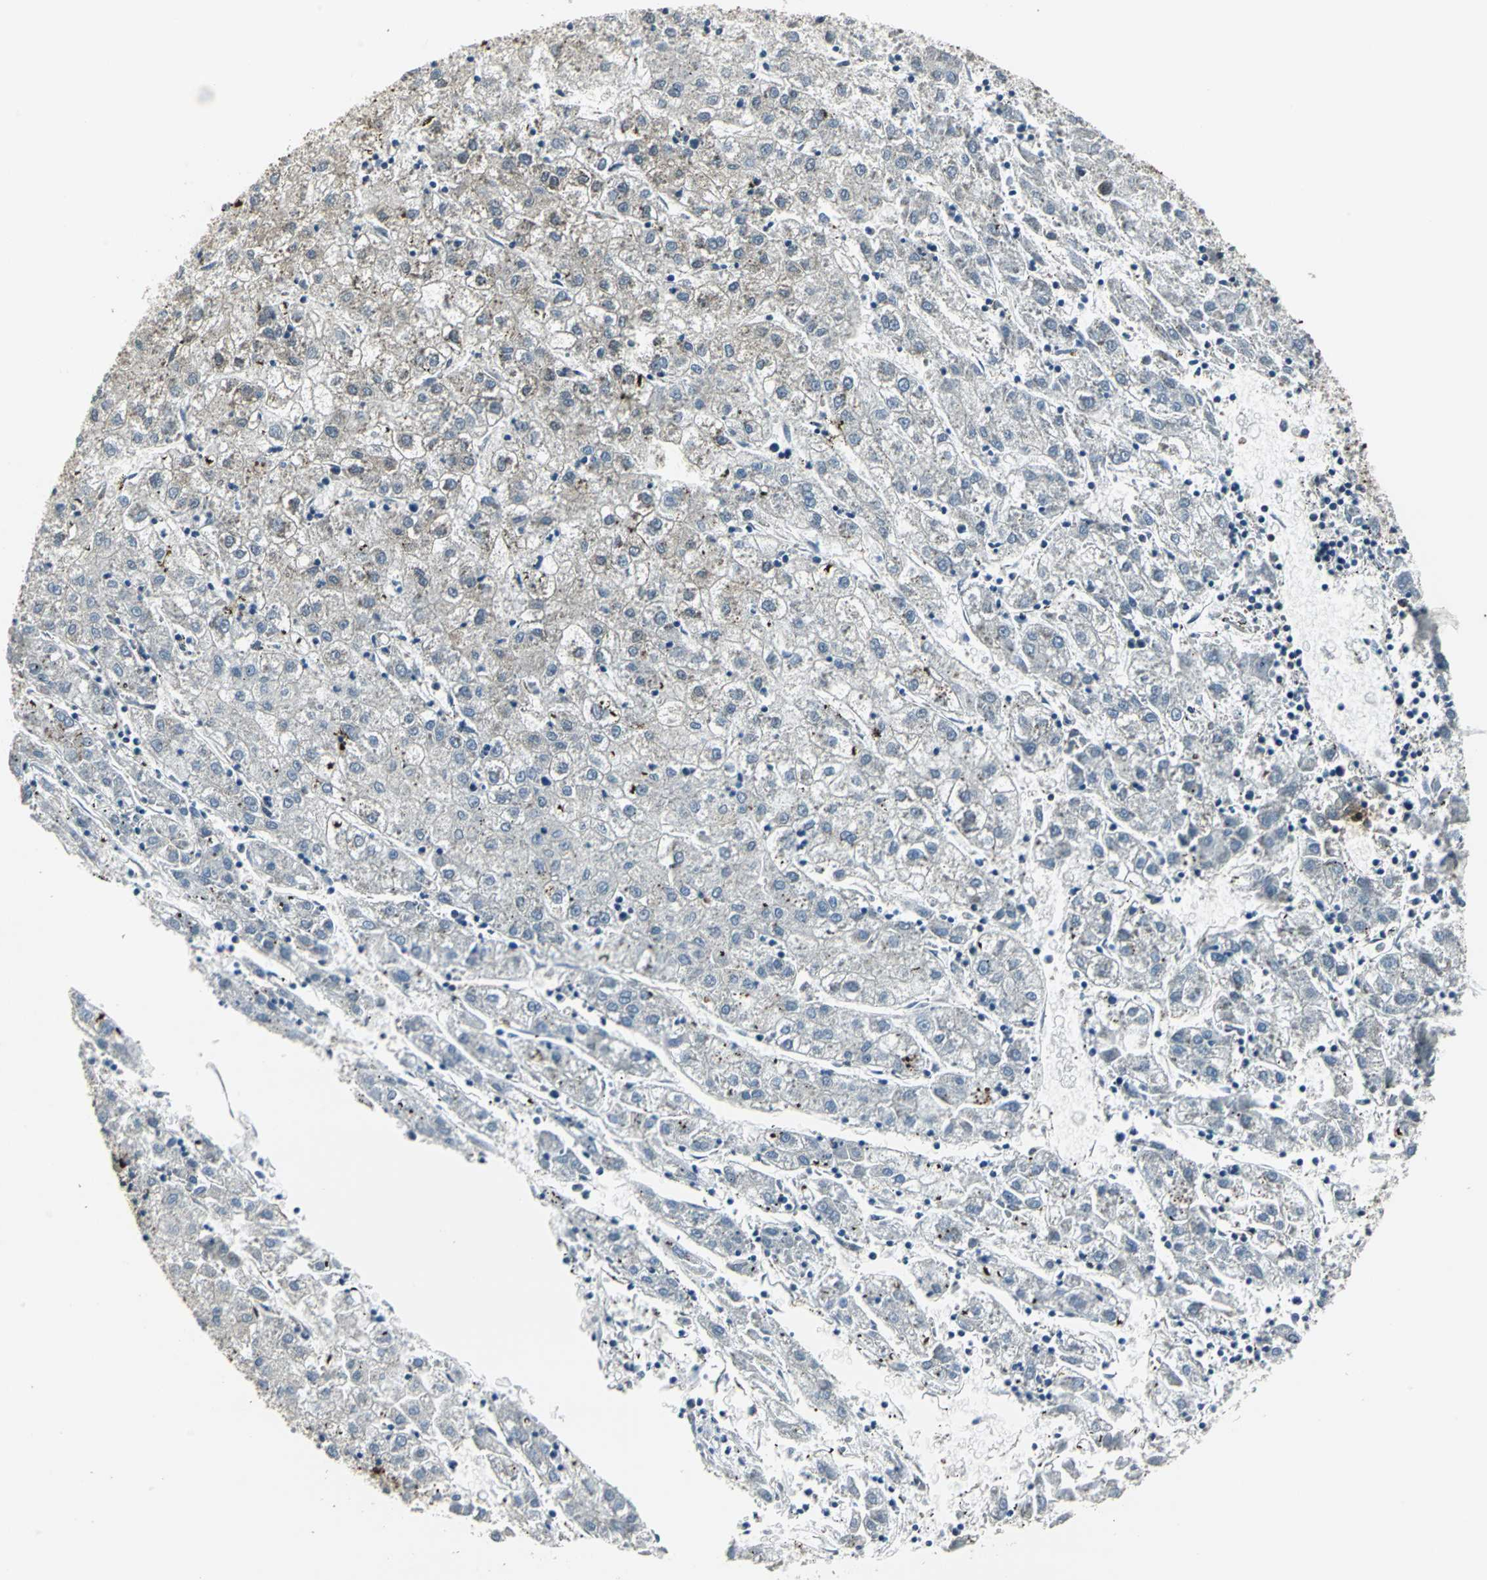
{"staining": {"intensity": "negative", "quantity": "none", "location": "none"}, "tissue": "liver cancer", "cell_type": "Tumor cells", "image_type": "cancer", "snomed": [{"axis": "morphology", "description": "Carcinoma, Hepatocellular, NOS"}, {"axis": "topography", "description": "Liver"}], "caption": "Immunohistochemical staining of human liver cancer demonstrates no significant positivity in tumor cells.", "gene": "DNAJB4", "patient": {"sex": "male", "age": 72}}